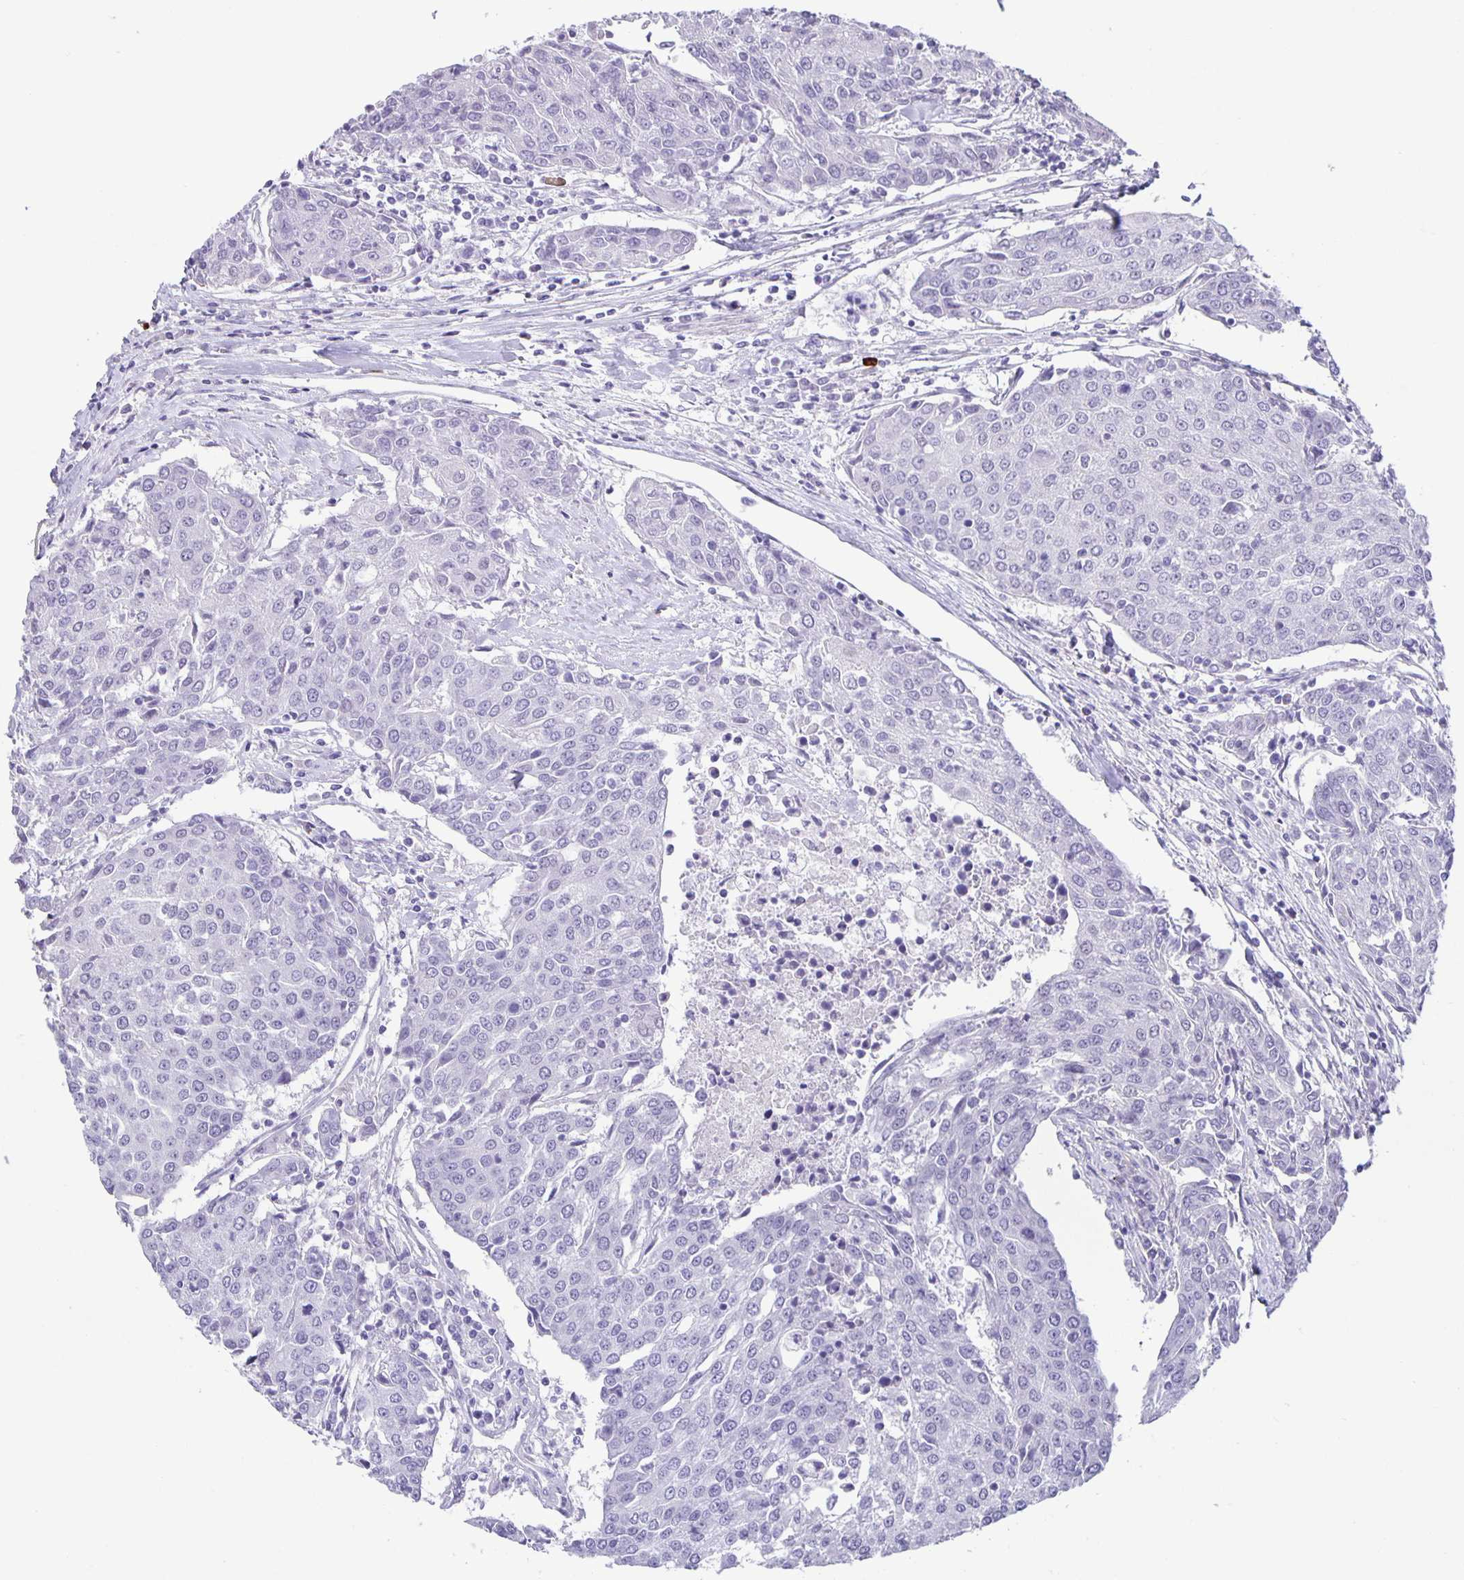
{"staining": {"intensity": "negative", "quantity": "none", "location": "none"}, "tissue": "urothelial cancer", "cell_type": "Tumor cells", "image_type": "cancer", "snomed": [{"axis": "morphology", "description": "Urothelial carcinoma, High grade"}, {"axis": "topography", "description": "Urinary bladder"}], "caption": "DAB (3,3'-diaminobenzidine) immunohistochemical staining of urothelial carcinoma (high-grade) exhibits no significant positivity in tumor cells.", "gene": "PHRF1", "patient": {"sex": "female", "age": 85}}